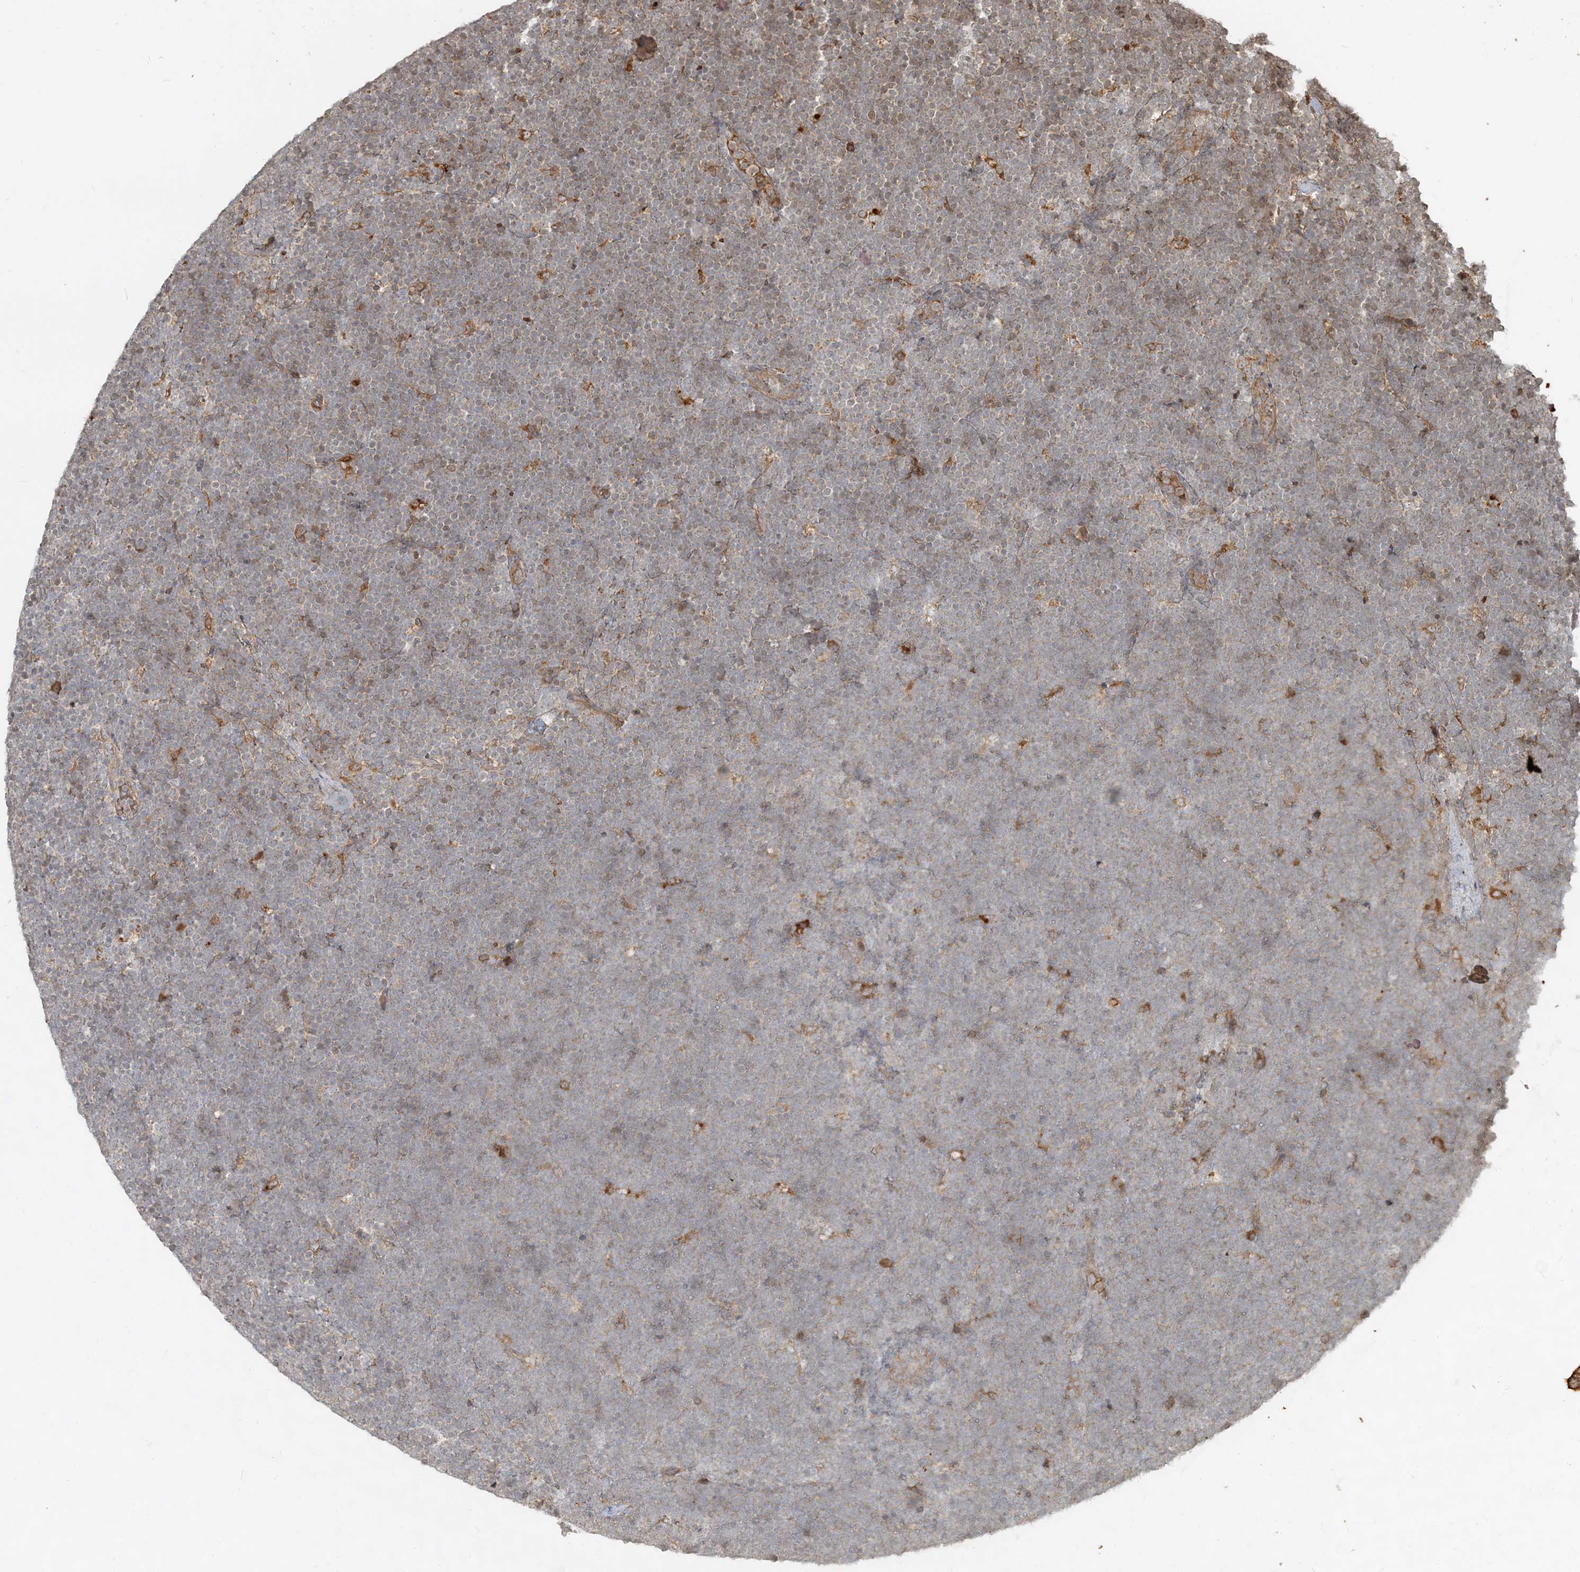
{"staining": {"intensity": "negative", "quantity": "none", "location": "none"}, "tissue": "lymphoma", "cell_type": "Tumor cells", "image_type": "cancer", "snomed": [{"axis": "morphology", "description": "Malignant lymphoma, non-Hodgkin's type, High grade"}, {"axis": "topography", "description": "Lymph node"}], "caption": "DAB immunohistochemical staining of lymphoma demonstrates no significant staining in tumor cells. (DAB immunohistochemistry with hematoxylin counter stain).", "gene": "NARS1", "patient": {"sex": "male", "age": 13}}